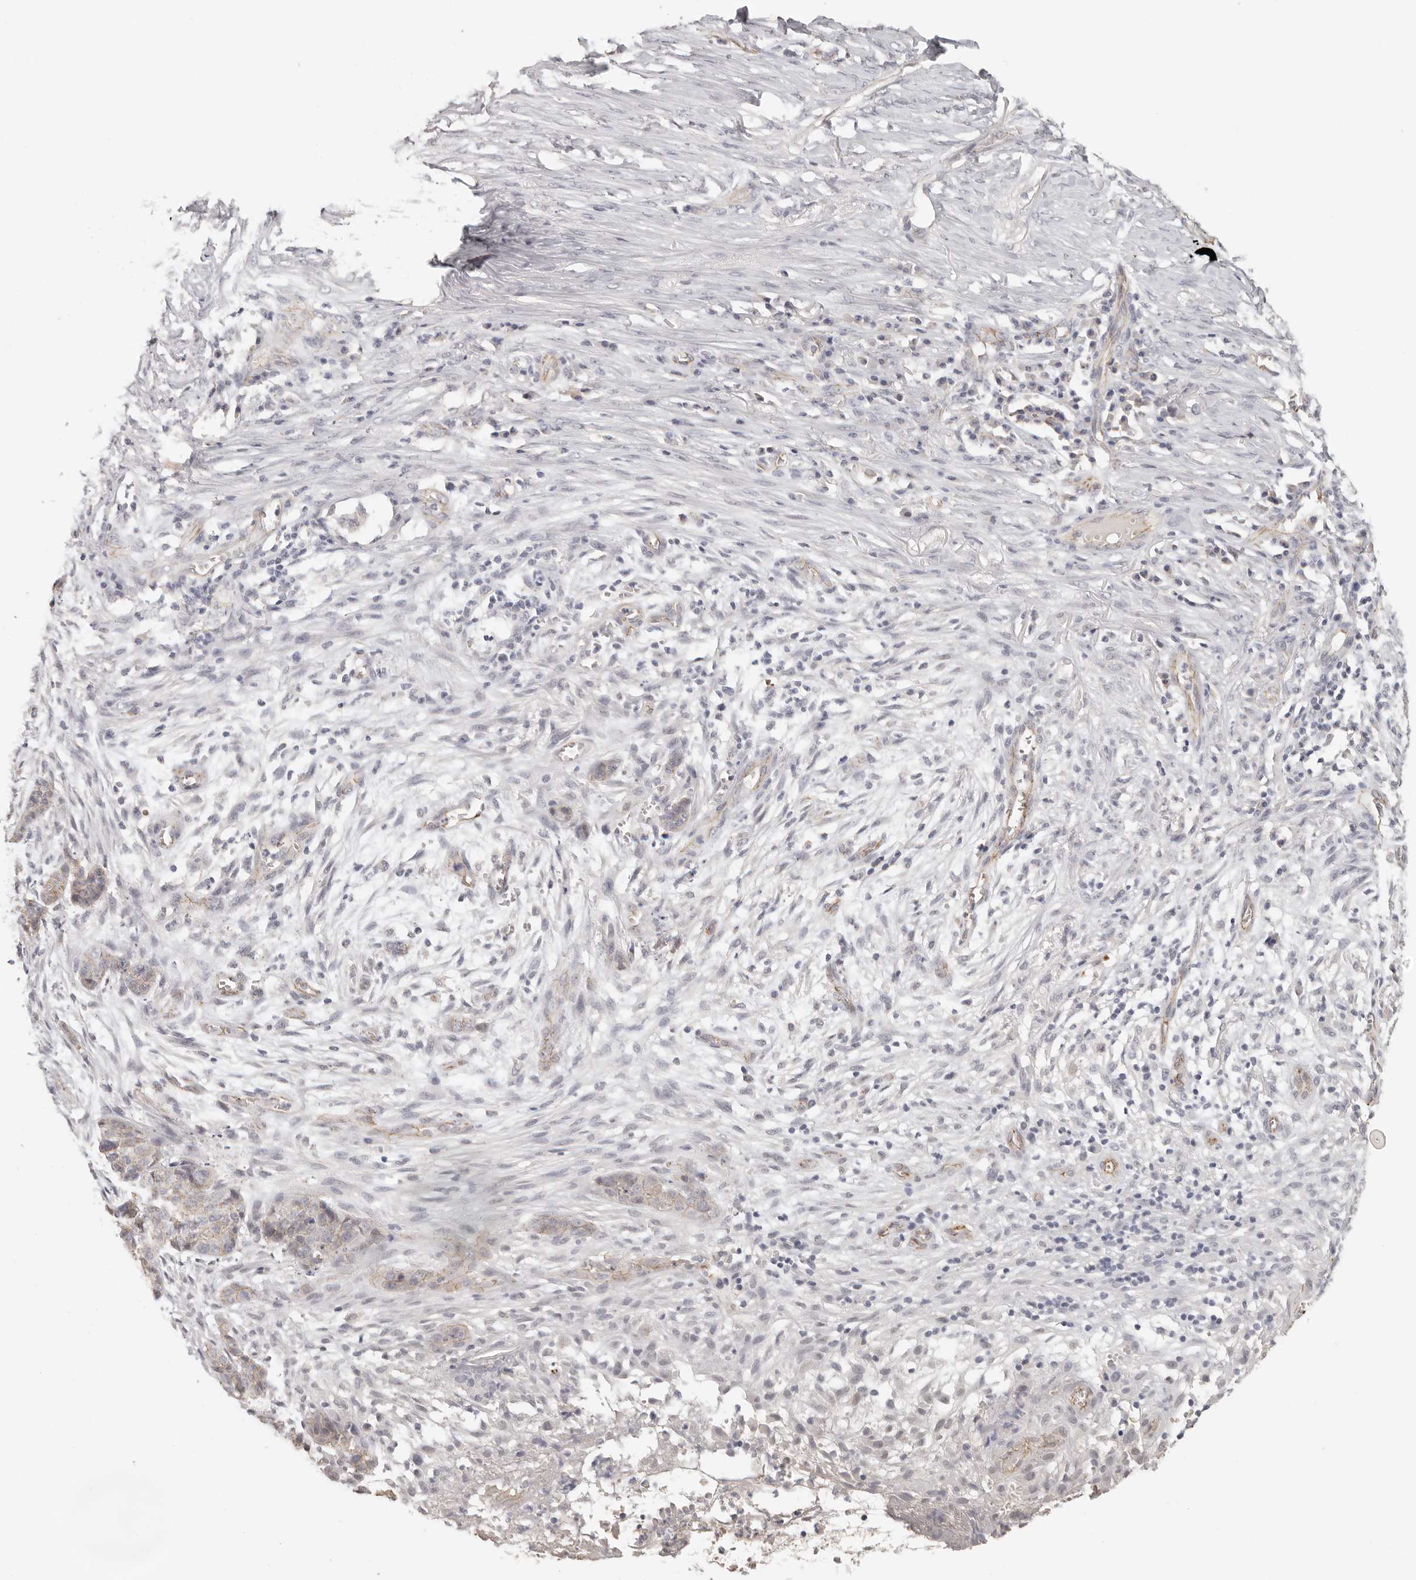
{"staining": {"intensity": "weak", "quantity": "<25%", "location": "cytoplasmic/membranous"}, "tissue": "skin cancer", "cell_type": "Tumor cells", "image_type": "cancer", "snomed": [{"axis": "morphology", "description": "Basal cell carcinoma"}, {"axis": "topography", "description": "Skin"}], "caption": "Immunohistochemistry photomicrograph of neoplastic tissue: human skin basal cell carcinoma stained with DAB reveals no significant protein staining in tumor cells.", "gene": "ANXA9", "patient": {"sex": "female", "age": 64}}